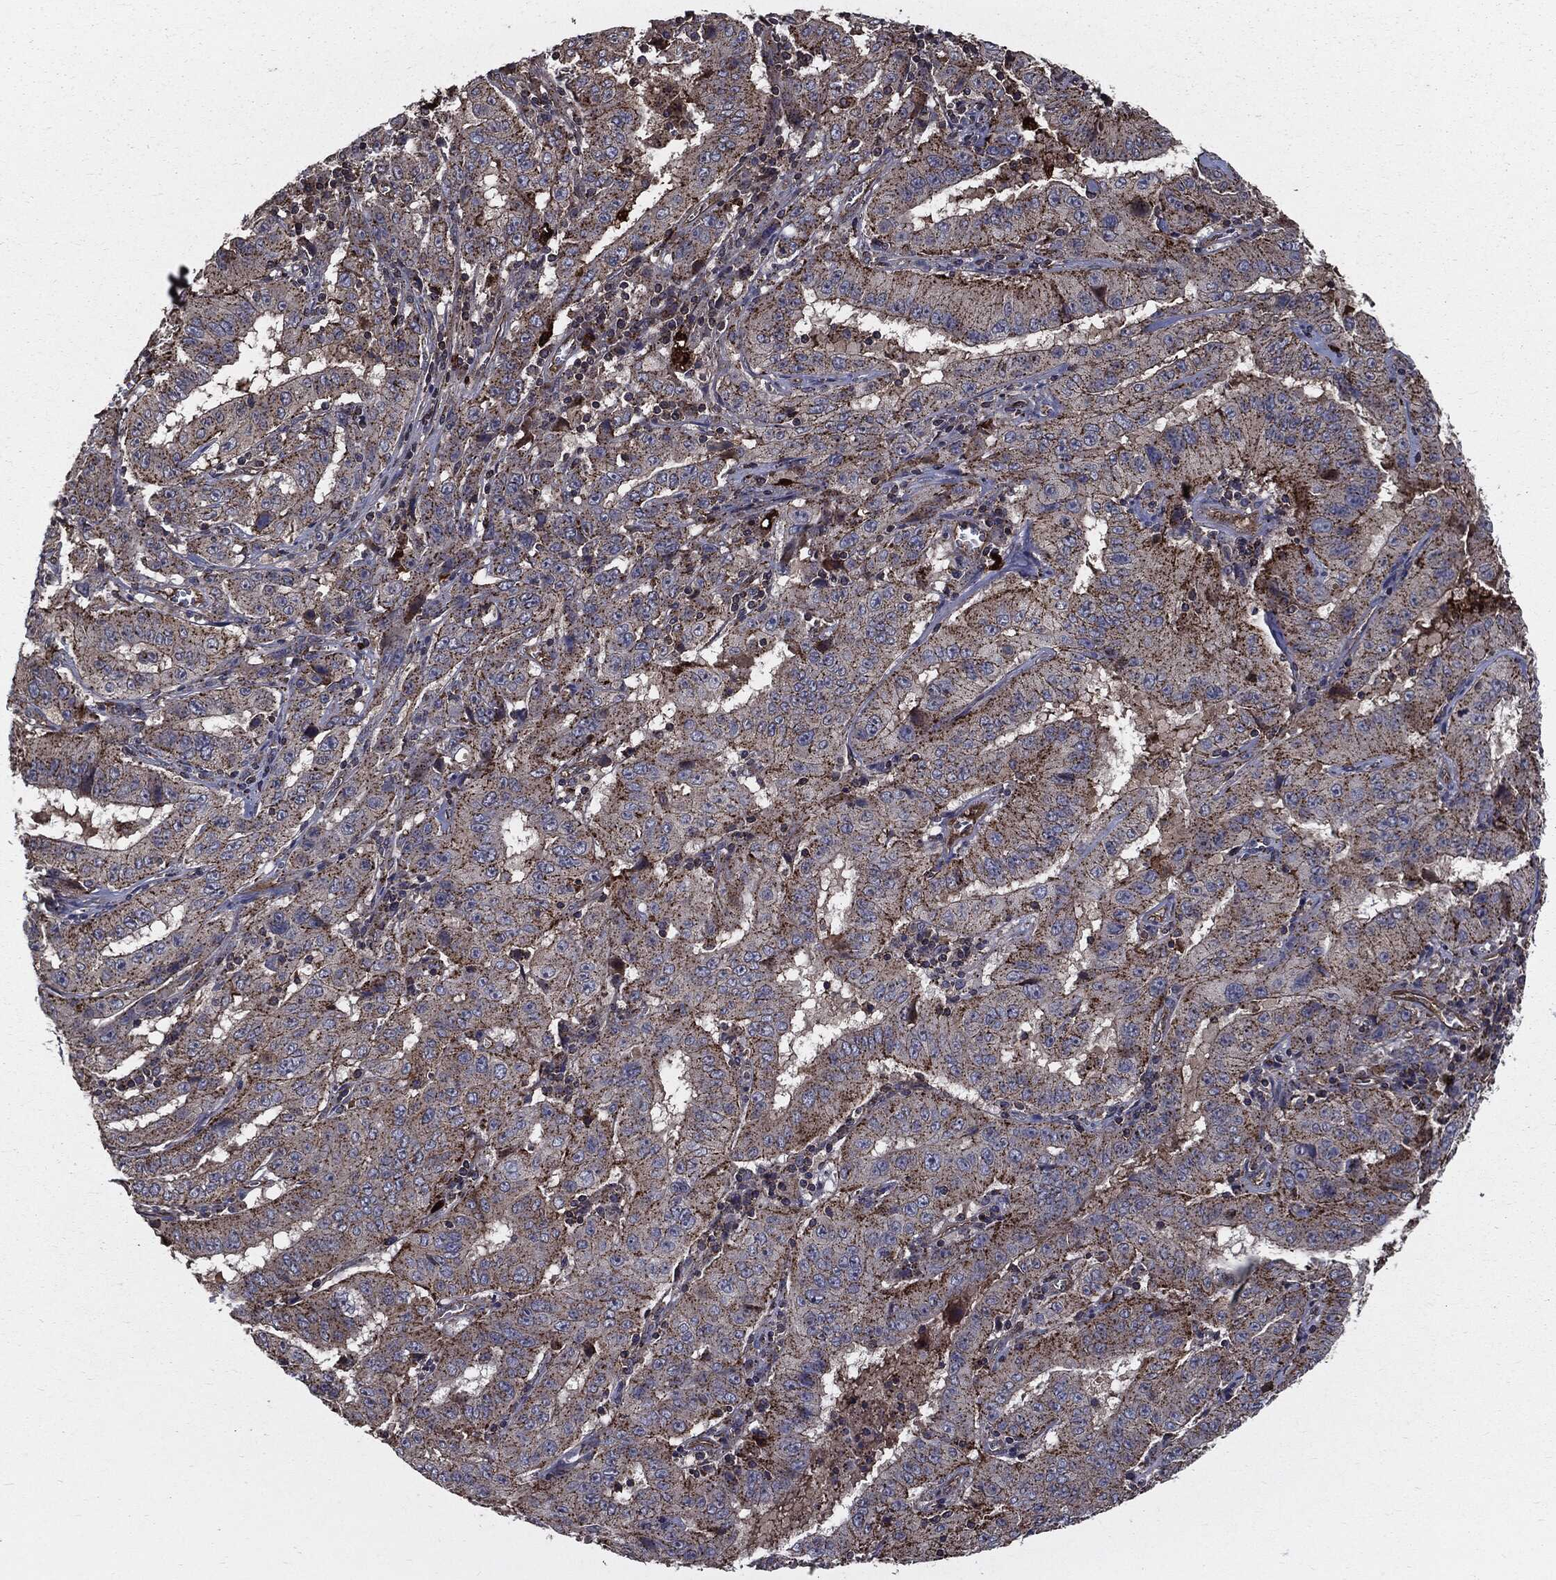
{"staining": {"intensity": "moderate", "quantity": ">75%", "location": "cytoplasmic/membranous"}, "tissue": "pancreatic cancer", "cell_type": "Tumor cells", "image_type": "cancer", "snomed": [{"axis": "morphology", "description": "Adenocarcinoma, NOS"}, {"axis": "topography", "description": "Pancreas"}], "caption": "This photomicrograph displays IHC staining of adenocarcinoma (pancreatic), with medium moderate cytoplasmic/membranous positivity in about >75% of tumor cells.", "gene": "PDCD6IP", "patient": {"sex": "male", "age": 63}}